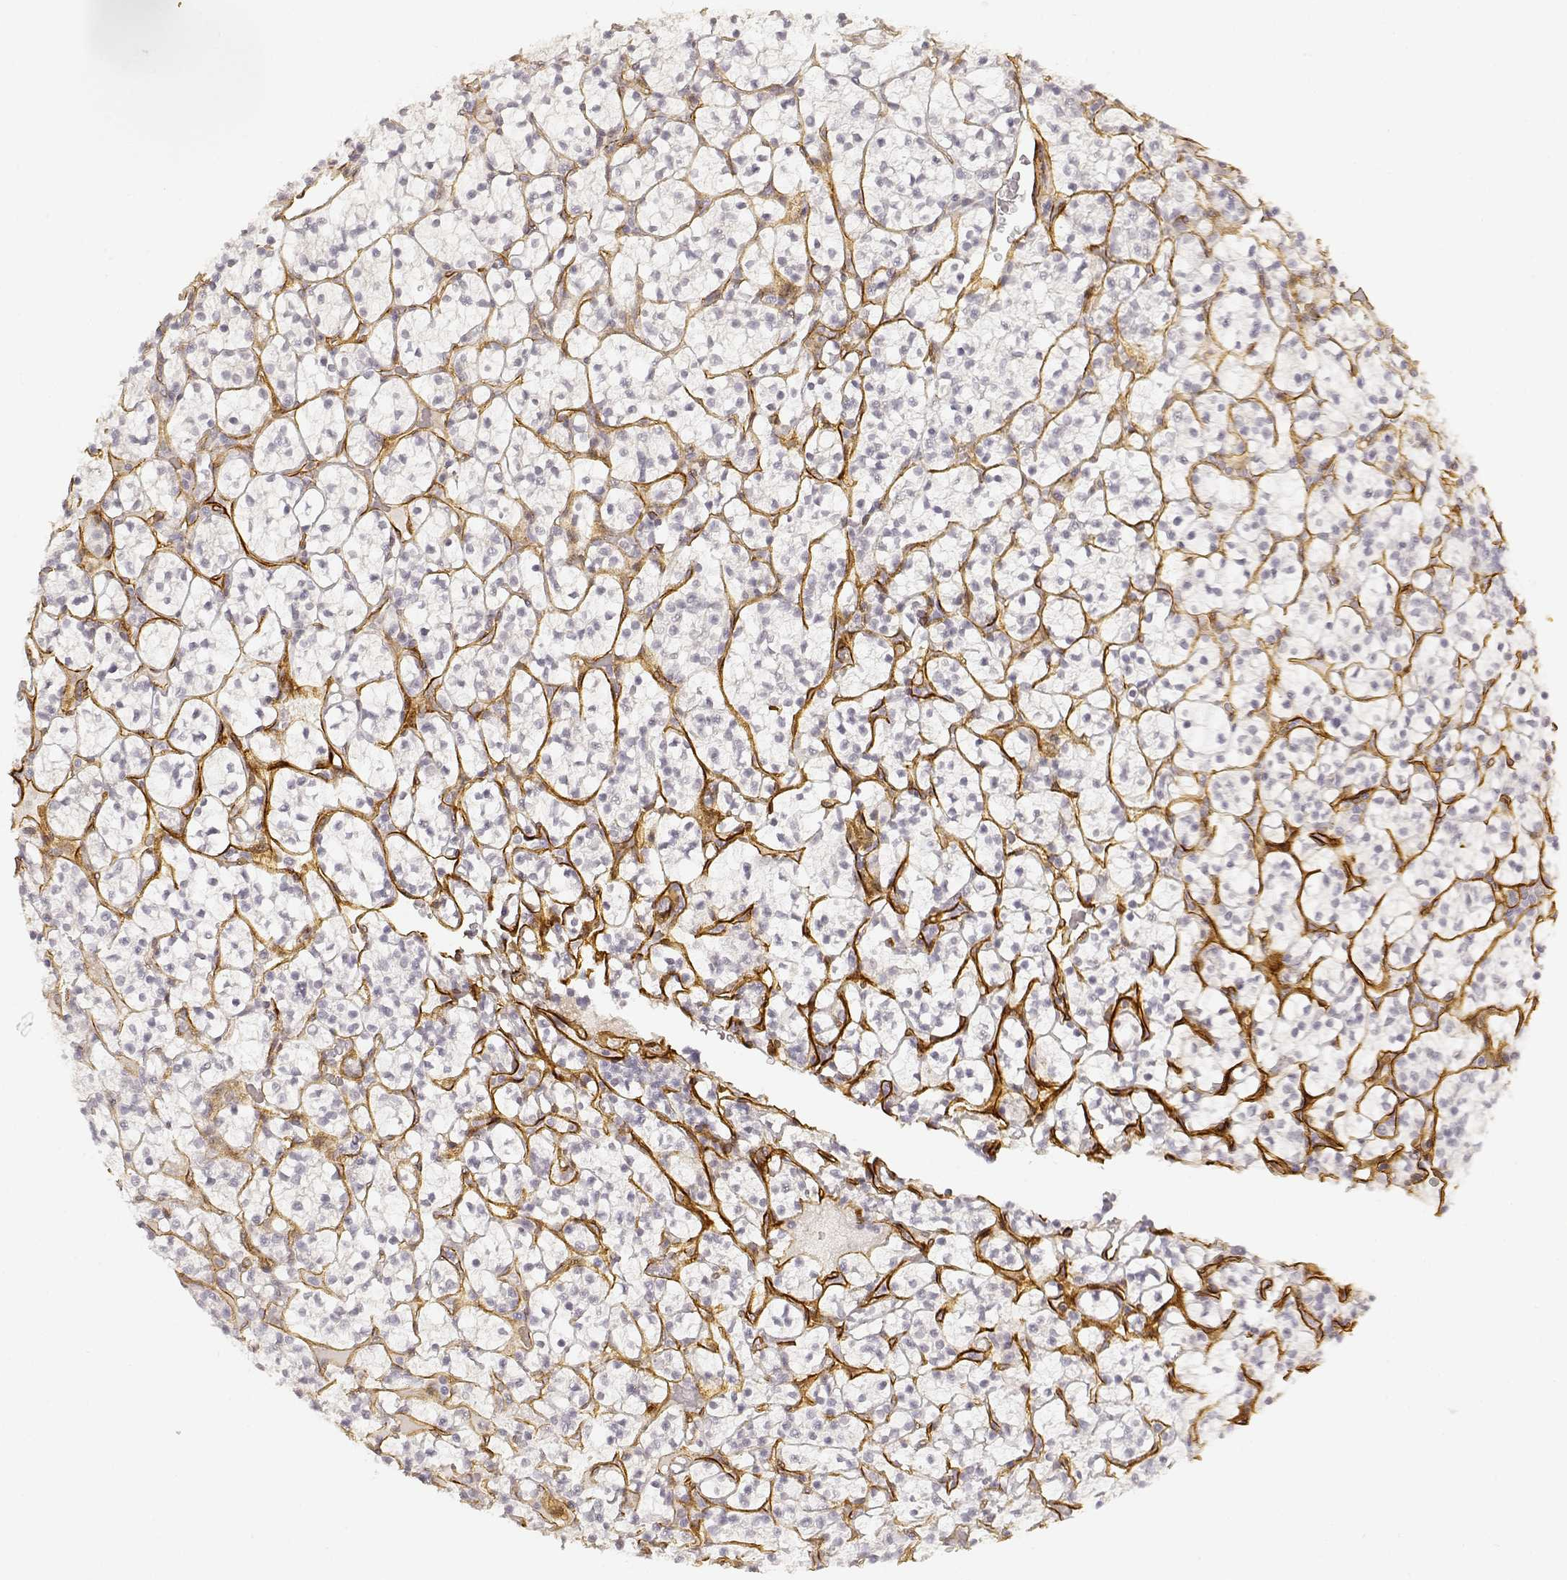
{"staining": {"intensity": "negative", "quantity": "none", "location": "none"}, "tissue": "renal cancer", "cell_type": "Tumor cells", "image_type": "cancer", "snomed": [{"axis": "morphology", "description": "Adenocarcinoma, NOS"}, {"axis": "topography", "description": "Kidney"}], "caption": "A photomicrograph of renal cancer (adenocarcinoma) stained for a protein demonstrates no brown staining in tumor cells.", "gene": "LAMA4", "patient": {"sex": "female", "age": 89}}